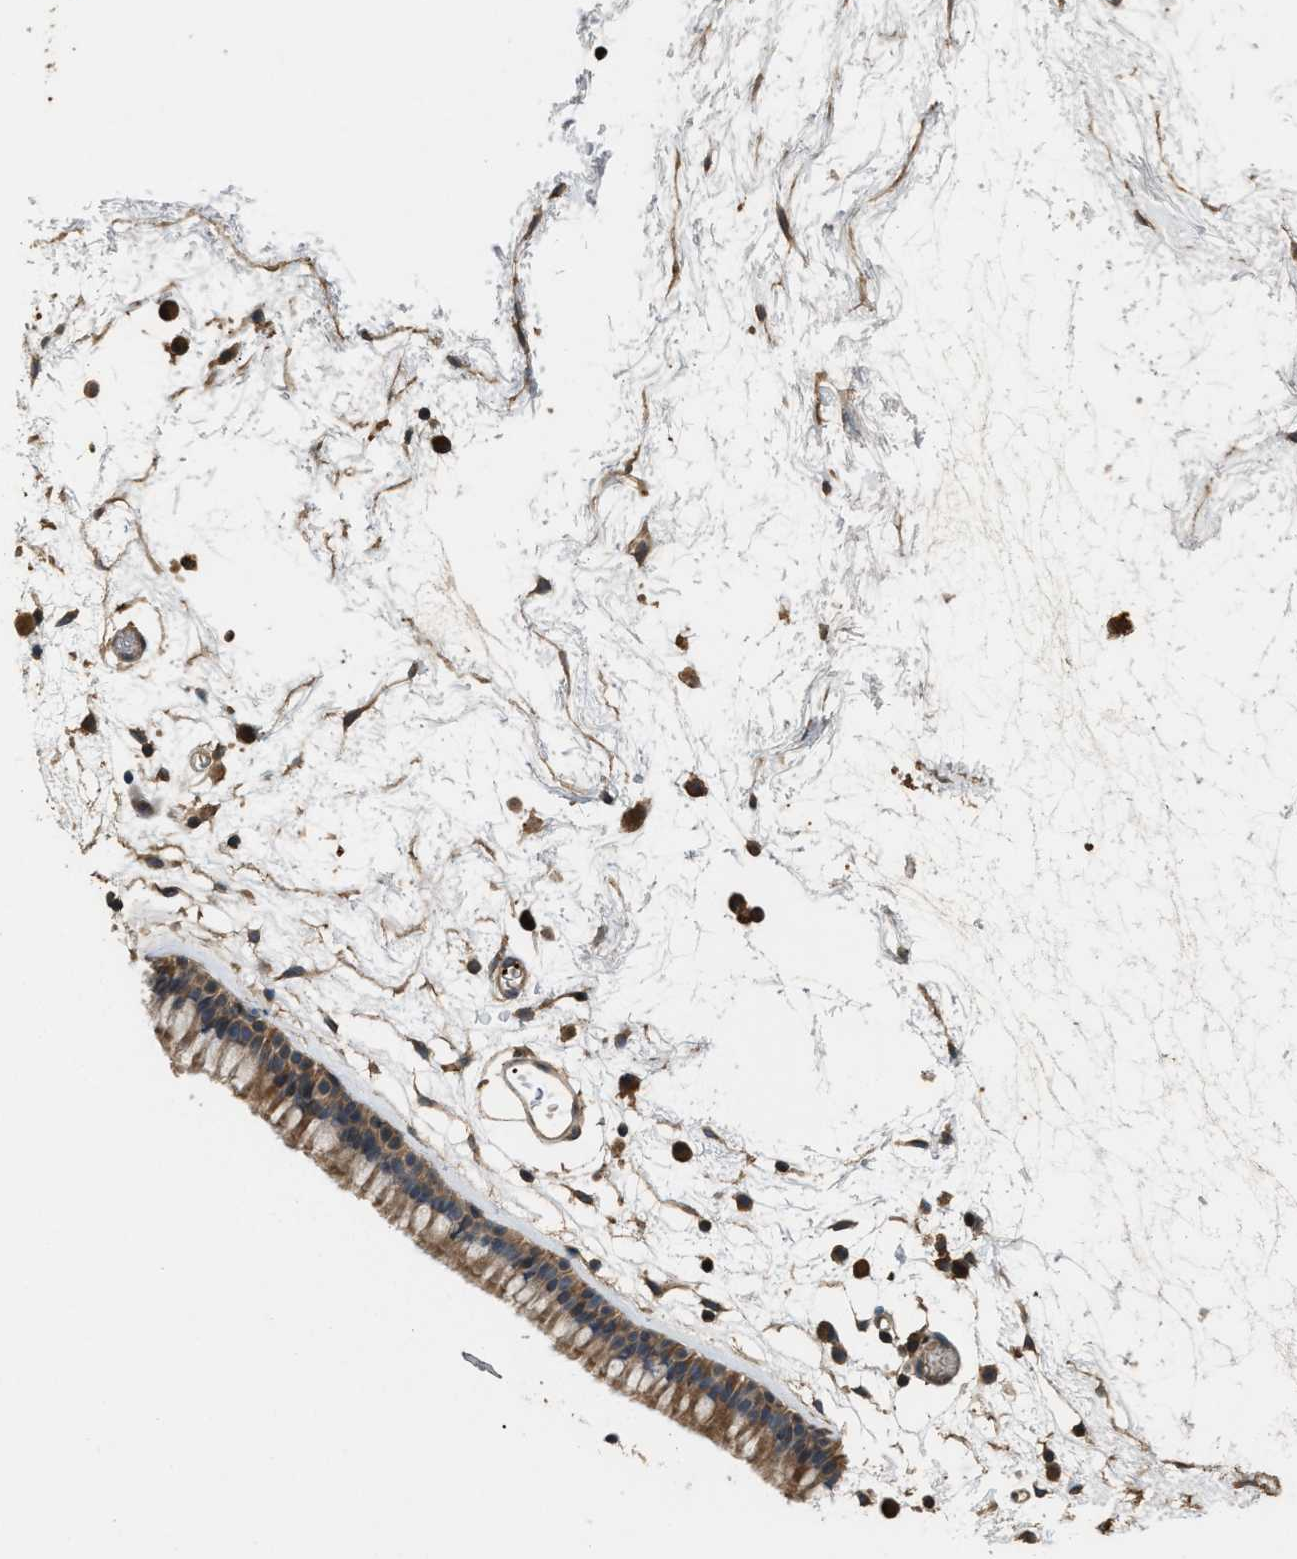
{"staining": {"intensity": "moderate", "quantity": ">75%", "location": "cytoplasmic/membranous"}, "tissue": "nasopharynx", "cell_type": "Respiratory epithelial cells", "image_type": "normal", "snomed": [{"axis": "morphology", "description": "Normal tissue, NOS"}, {"axis": "morphology", "description": "Inflammation, NOS"}, {"axis": "topography", "description": "Nasopharynx"}], "caption": "The micrograph demonstrates immunohistochemical staining of normal nasopharynx. There is moderate cytoplasmic/membranous staining is seen in about >75% of respiratory epithelial cells.", "gene": "ARHGDIA", "patient": {"sex": "male", "age": 48}}